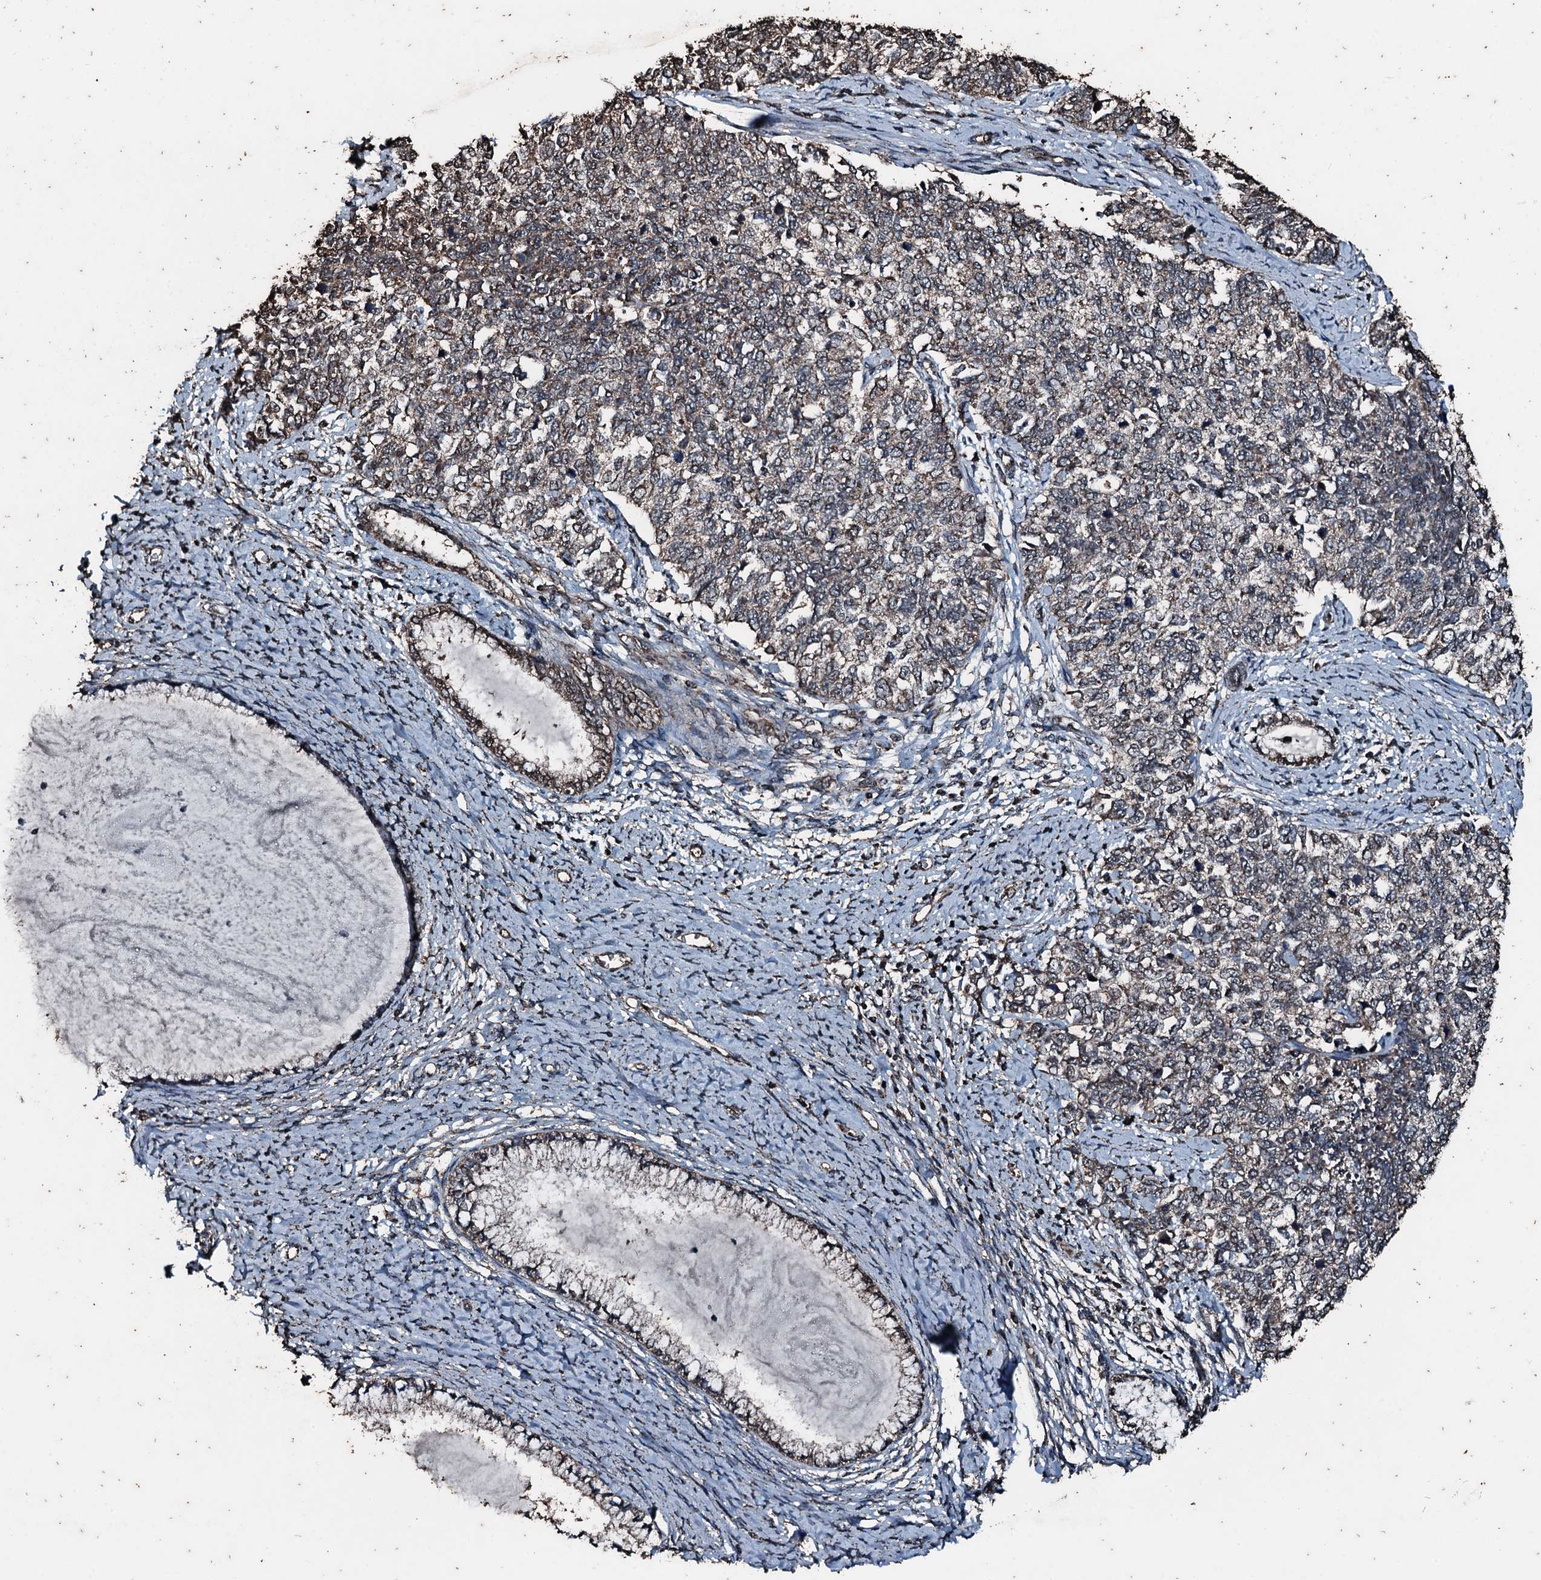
{"staining": {"intensity": "negative", "quantity": "none", "location": "none"}, "tissue": "cervical cancer", "cell_type": "Tumor cells", "image_type": "cancer", "snomed": [{"axis": "morphology", "description": "Squamous cell carcinoma, NOS"}, {"axis": "topography", "description": "Cervix"}], "caption": "An immunohistochemistry (IHC) image of cervical cancer (squamous cell carcinoma) is shown. There is no staining in tumor cells of cervical cancer (squamous cell carcinoma).", "gene": "FAAP24", "patient": {"sex": "female", "age": 63}}